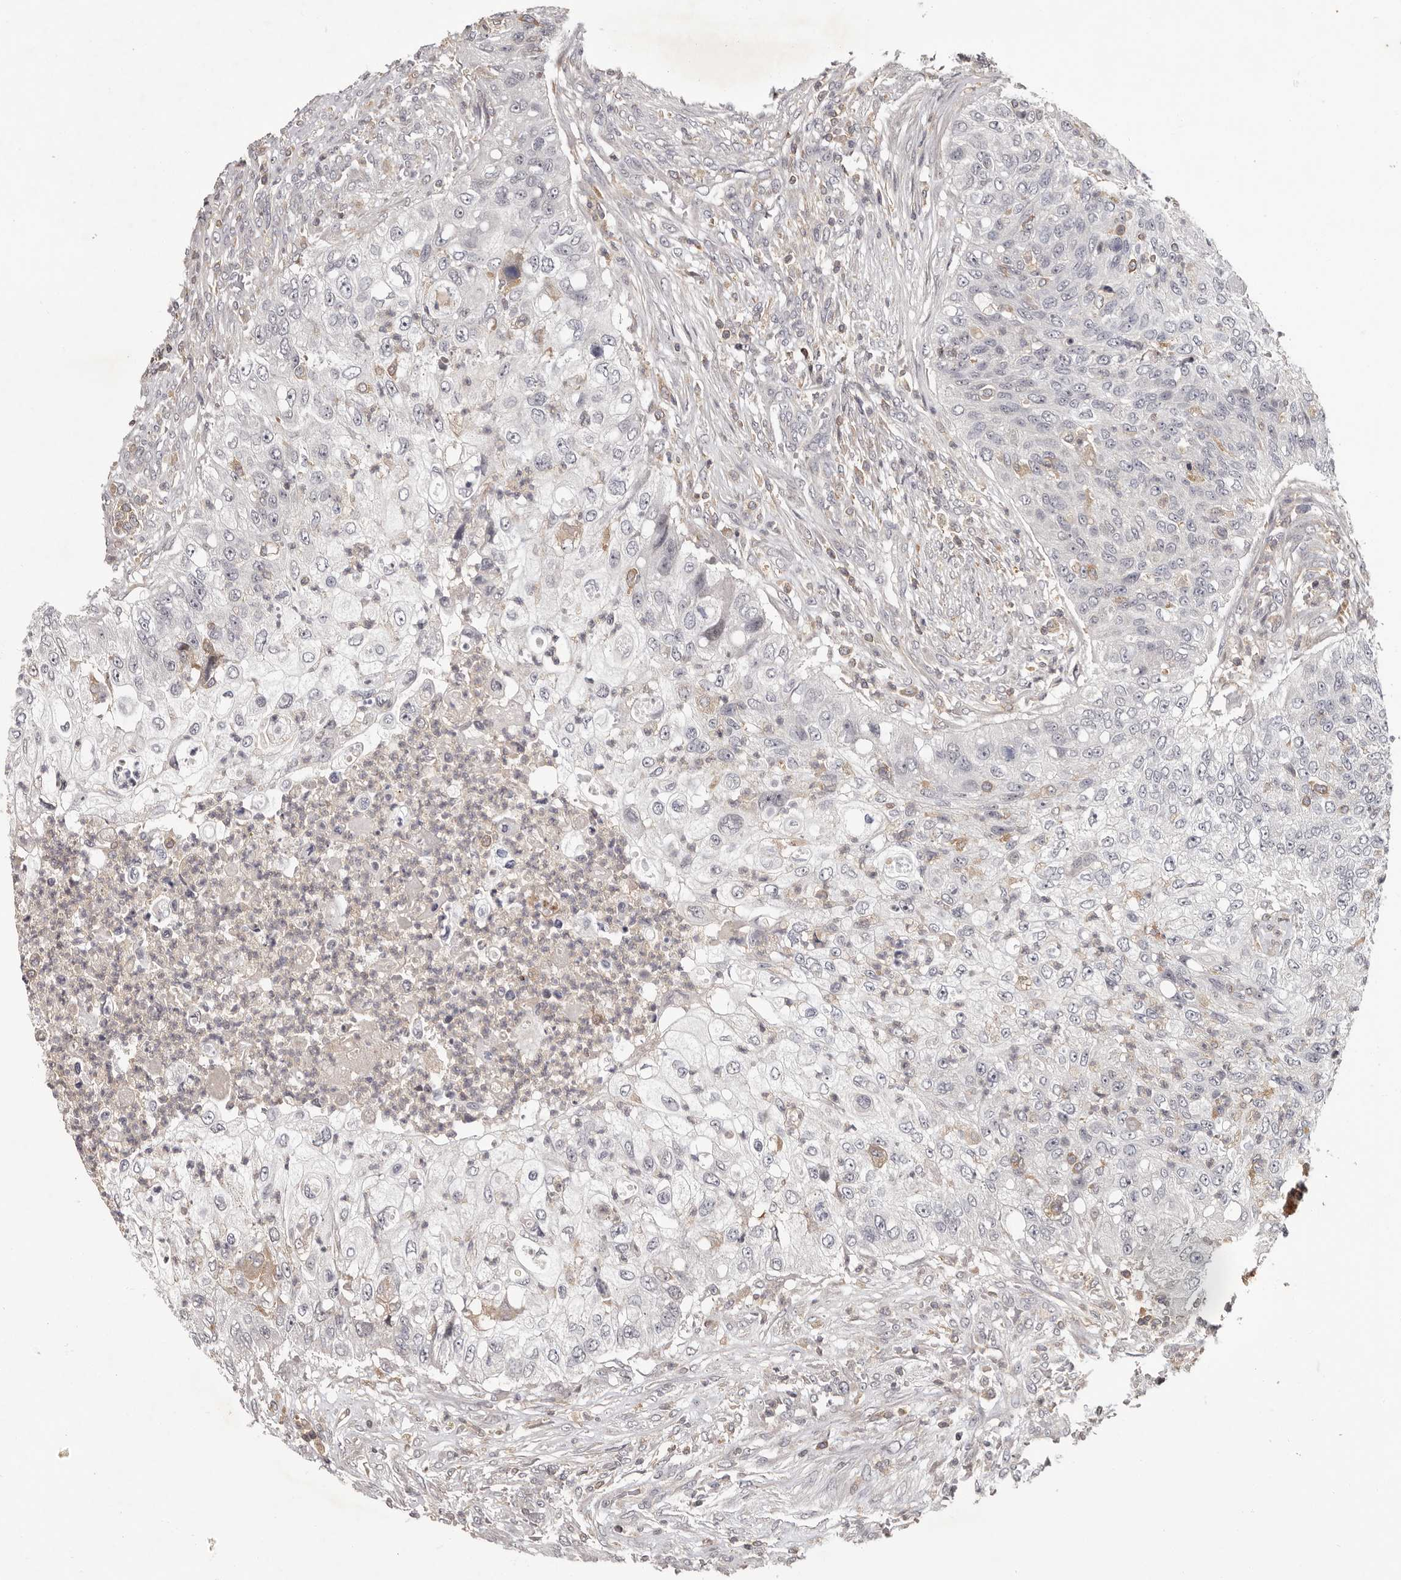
{"staining": {"intensity": "negative", "quantity": "none", "location": "none"}, "tissue": "urothelial cancer", "cell_type": "Tumor cells", "image_type": "cancer", "snomed": [{"axis": "morphology", "description": "Urothelial carcinoma, High grade"}, {"axis": "topography", "description": "Urinary bladder"}], "caption": "High magnification brightfield microscopy of urothelial cancer stained with DAB (brown) and counterstained with hematoxylin (blue): tumor cells show no significant staining. The staining is performed using DAB brown chromogen with nuclei counter-stained in using hematoxylin.", "gene": "ANKRD44", "patient": {"sex": "female", "age": 60}}